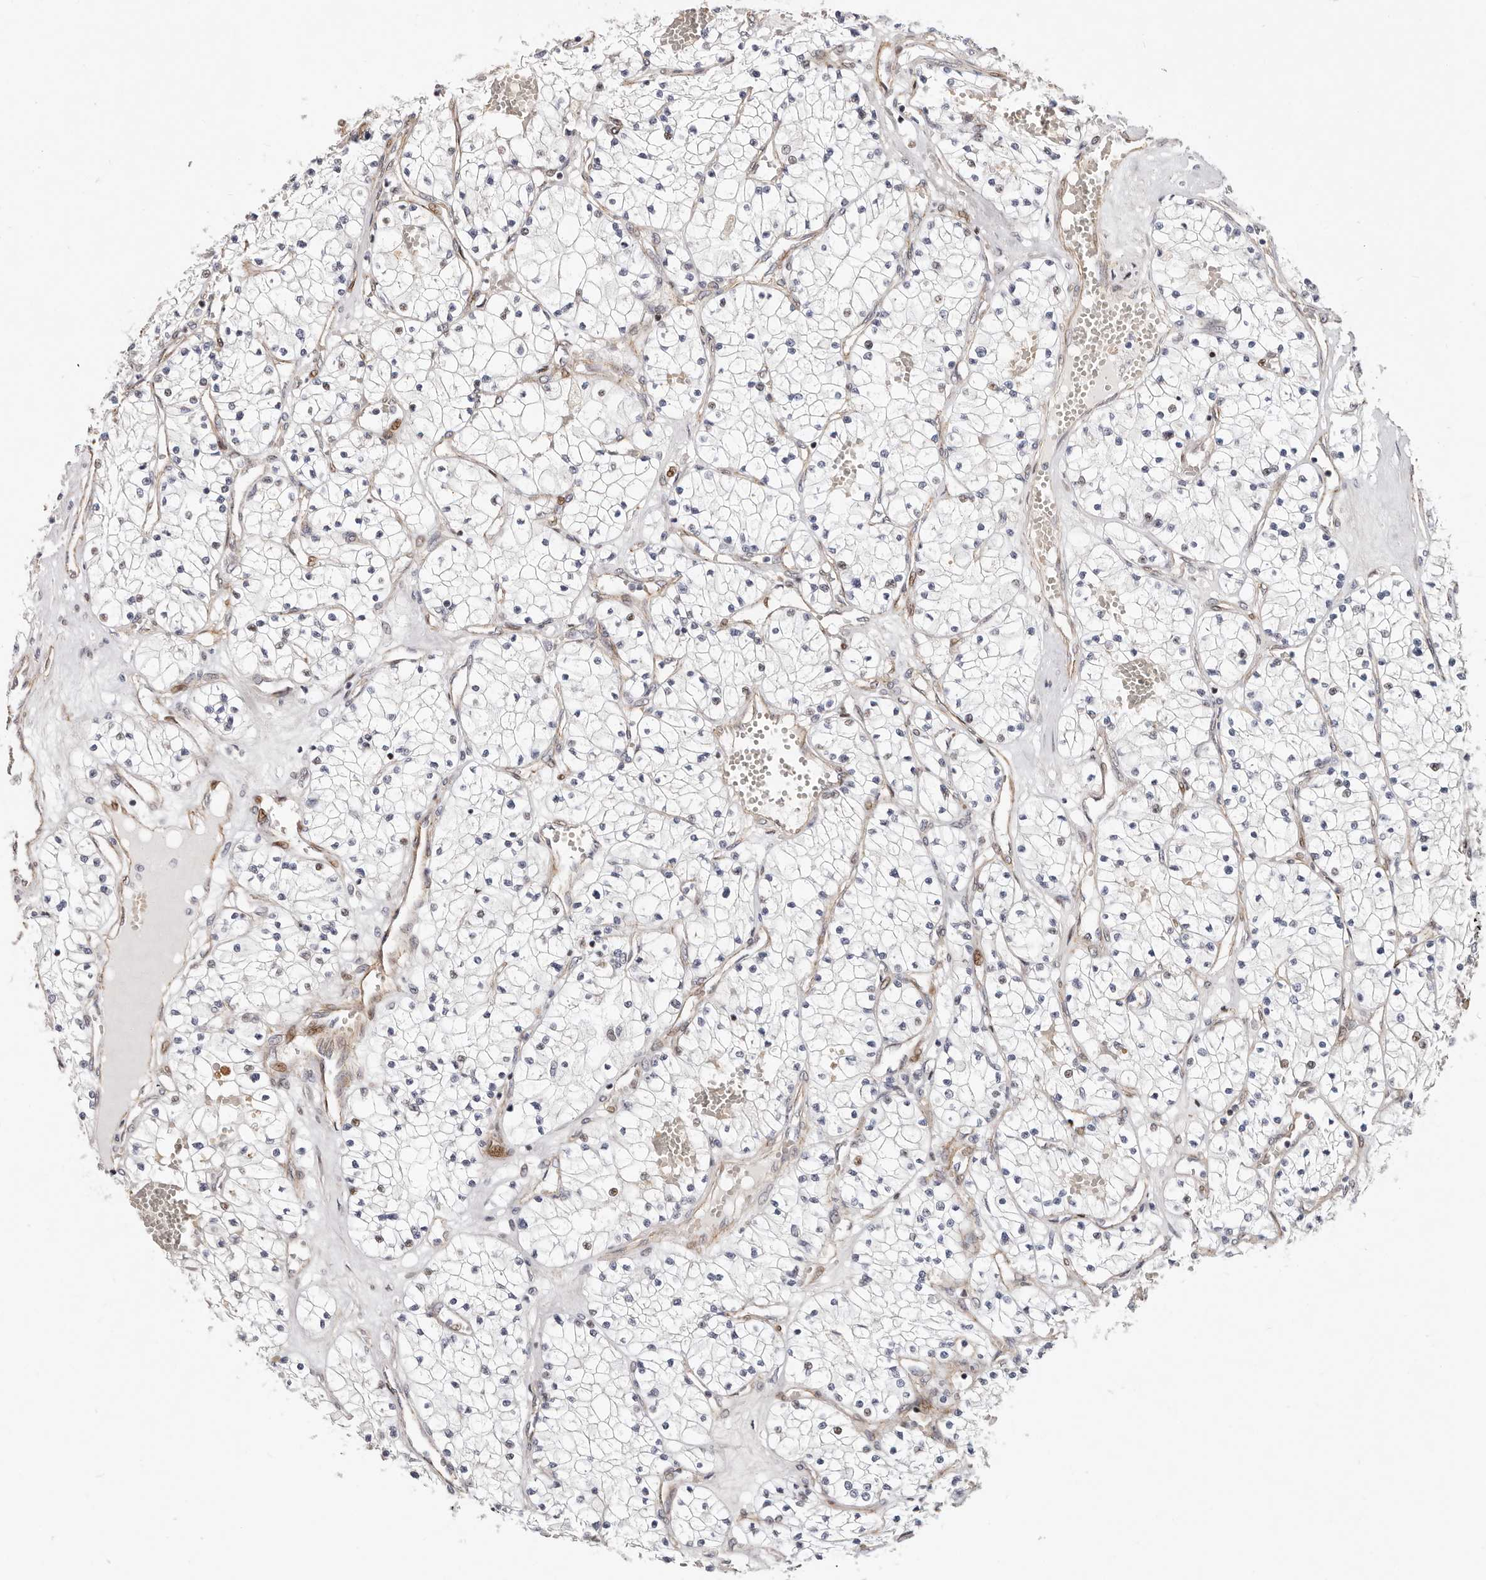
{"staining": {"intensity": "moderate", "quantity": "<25%", "location": "nuclear"}, "tissue": "renal cancer", "cell_type": "Tumor cells", "image_type": "cancer", "snomed": [{"axis": "morphology", "description": "Normal tissue, NOS"}, {"axis": "morphology", "description": "Adenocarcinoma, NOS"}, {"axis": "topography", "description": "Kidney"}], "caption": "Immunohistochemical staining of human adenocarcinoma (renal) demonstrates low levels of moderate nuclear positivity in approximately <25% of tumor cells.", "gene": "EPHX3", "patient": {"sex": "male", "age": 68}}